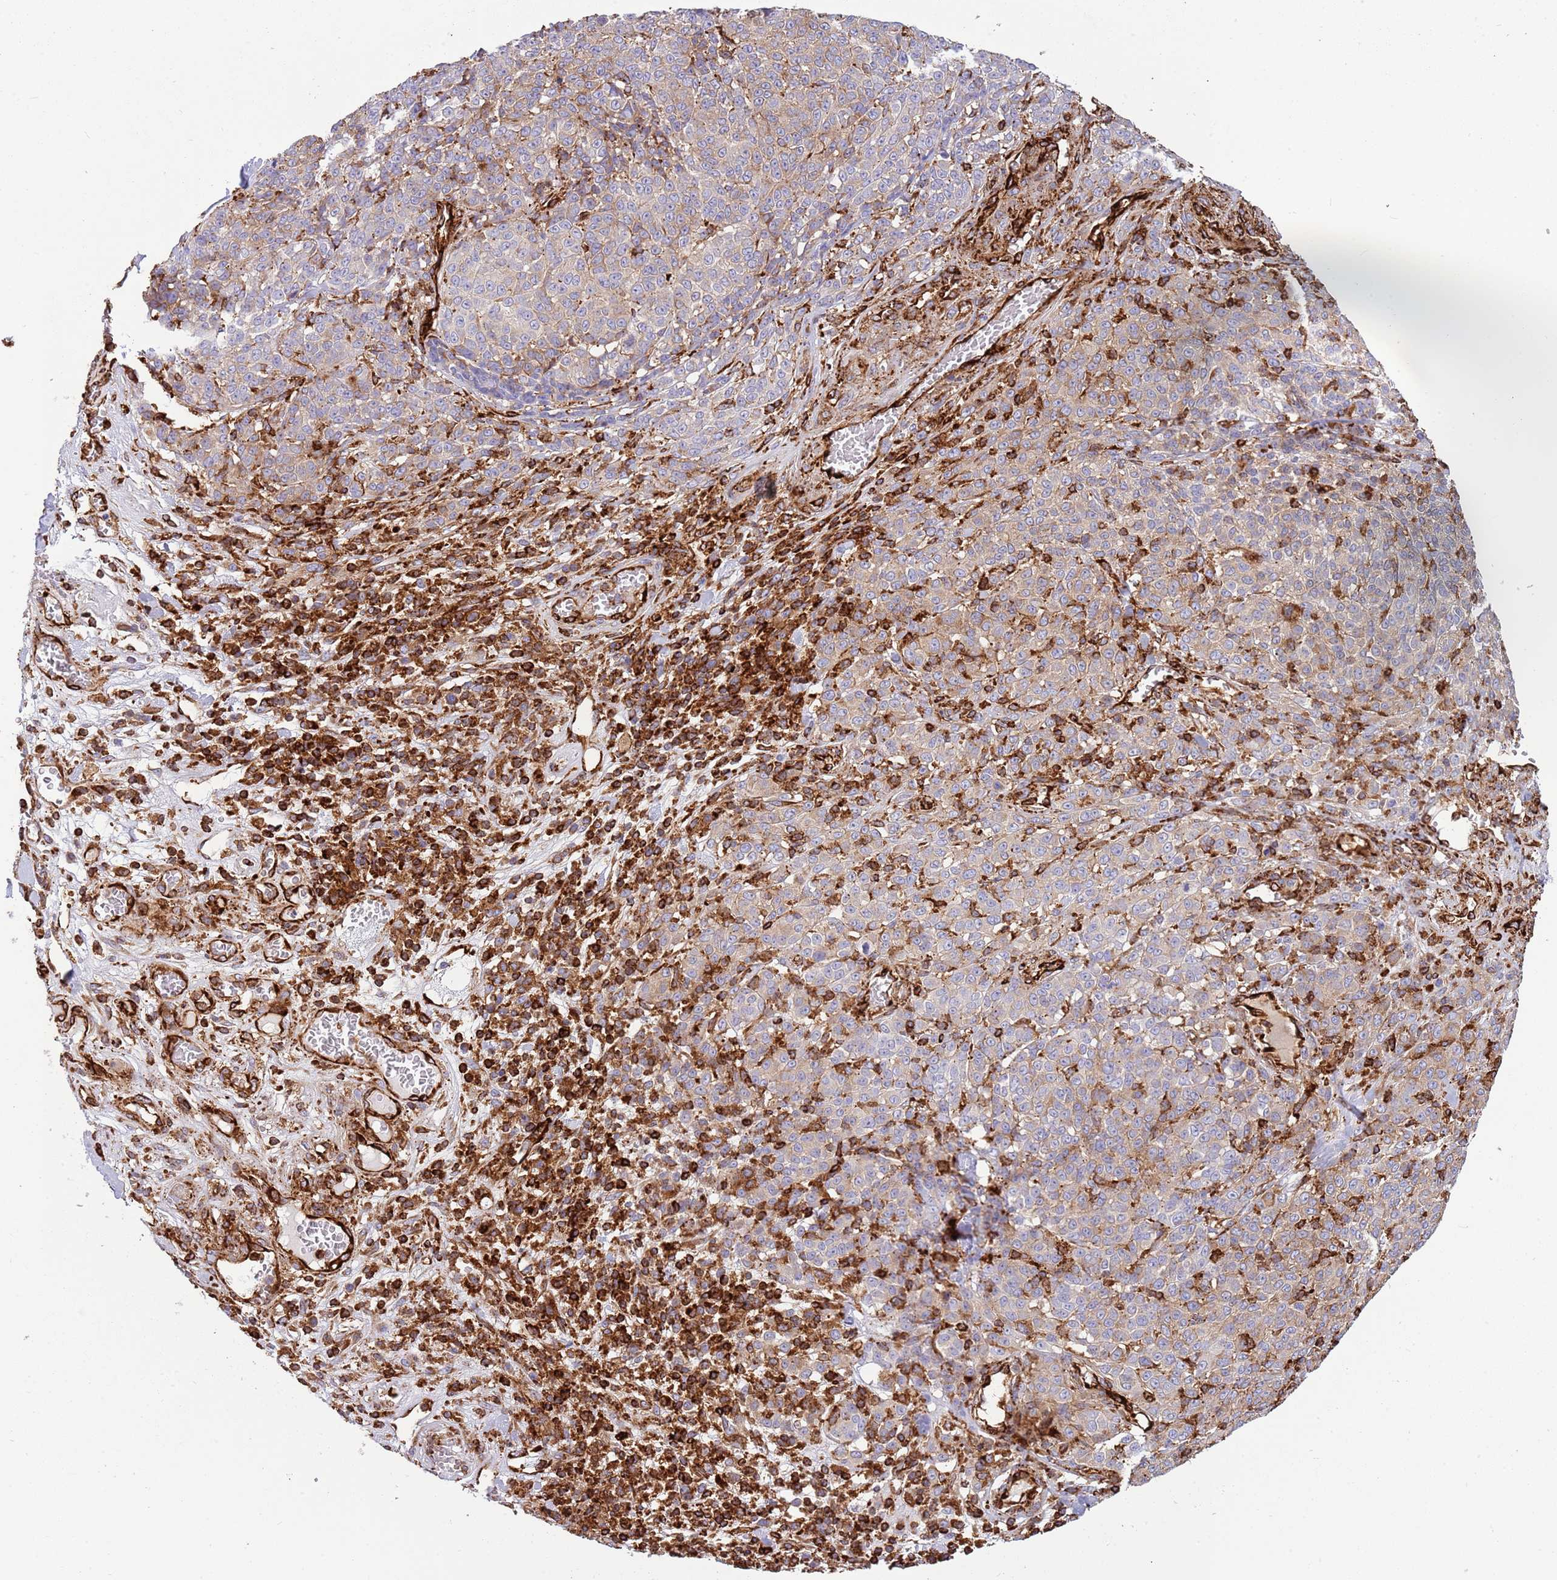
{"staining": {"intensity": "weak", "quantity": "<25%", "location": "cytoplasmic/membranous"}, "tissue": "melanoma", "cell_type": "Tumor cells", "image_type": "cancer", "snomed": [{"axis": "morphology", "description": "Normal tissue, NOS"}, {"axis": "morphology", "description": "Malignant melanoma, NOS"}, {"axis": "topography", "description": "Skin"}], "caption": "Tumor cells are negative for brown protein staining in malignant melanoma.", "gene": "KBTBD7", "patient": {"sex": "female", "age": 34}}